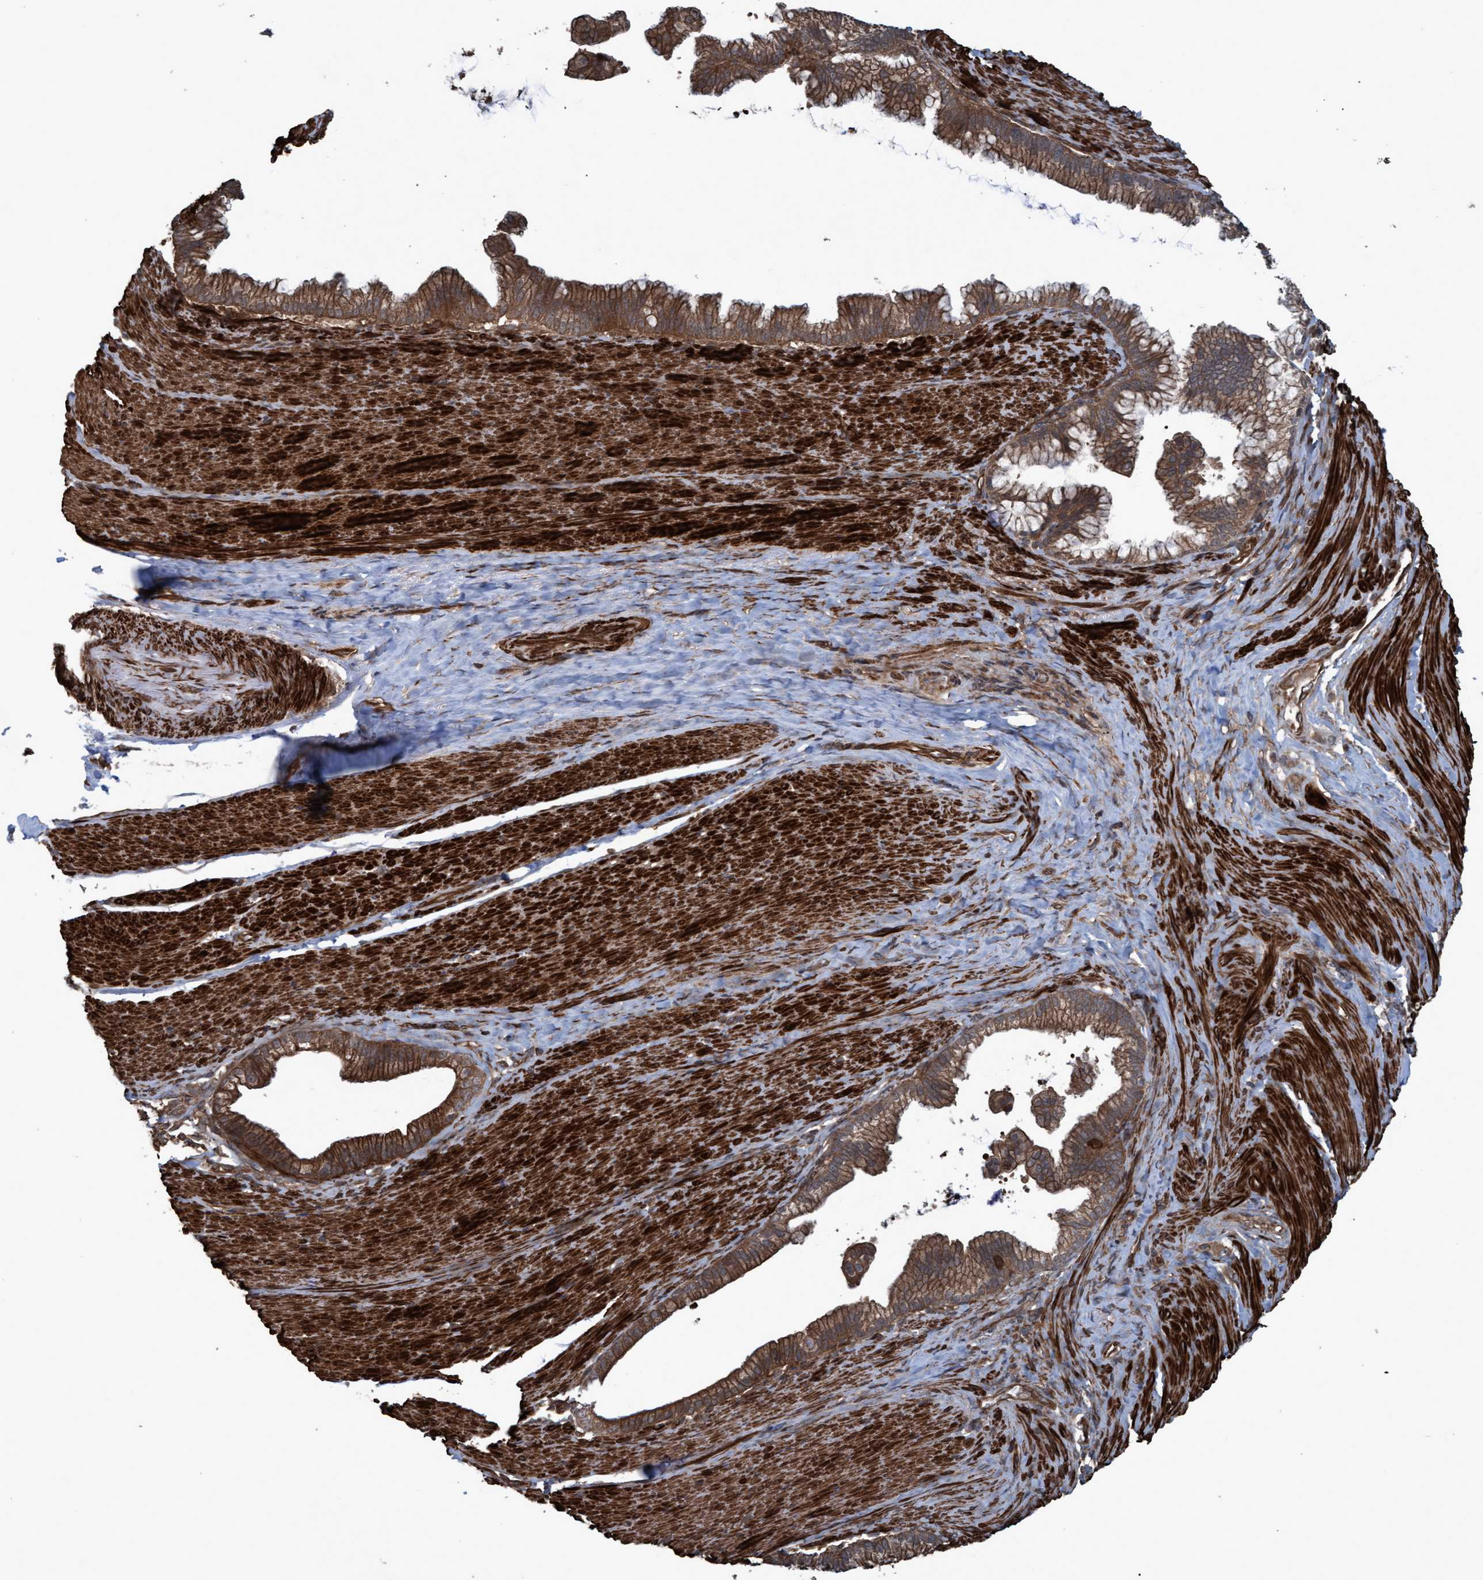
{"staining": {"intensity": "moderate", "quantity": ">75%", "location": "cytoplasmic/membranous"}, "tissue": "pancreatic cancer", "cell_type": "Tumor cells", "image_type": "cancer", "snomed": [{"axis": "morphology", "description": "Adenocarcinoma, NOS"}, {"axis": "topography", "description": "Pancreas"}], "caption": "Adenocarcinoma (pancreatic) stained with immunohistochemistry demonstrates moderate cytoplasmic/membranous staining in about >75% of tumor cells.", "gene": "GGT6", "patient": {"sex": "male", "age": 69}}